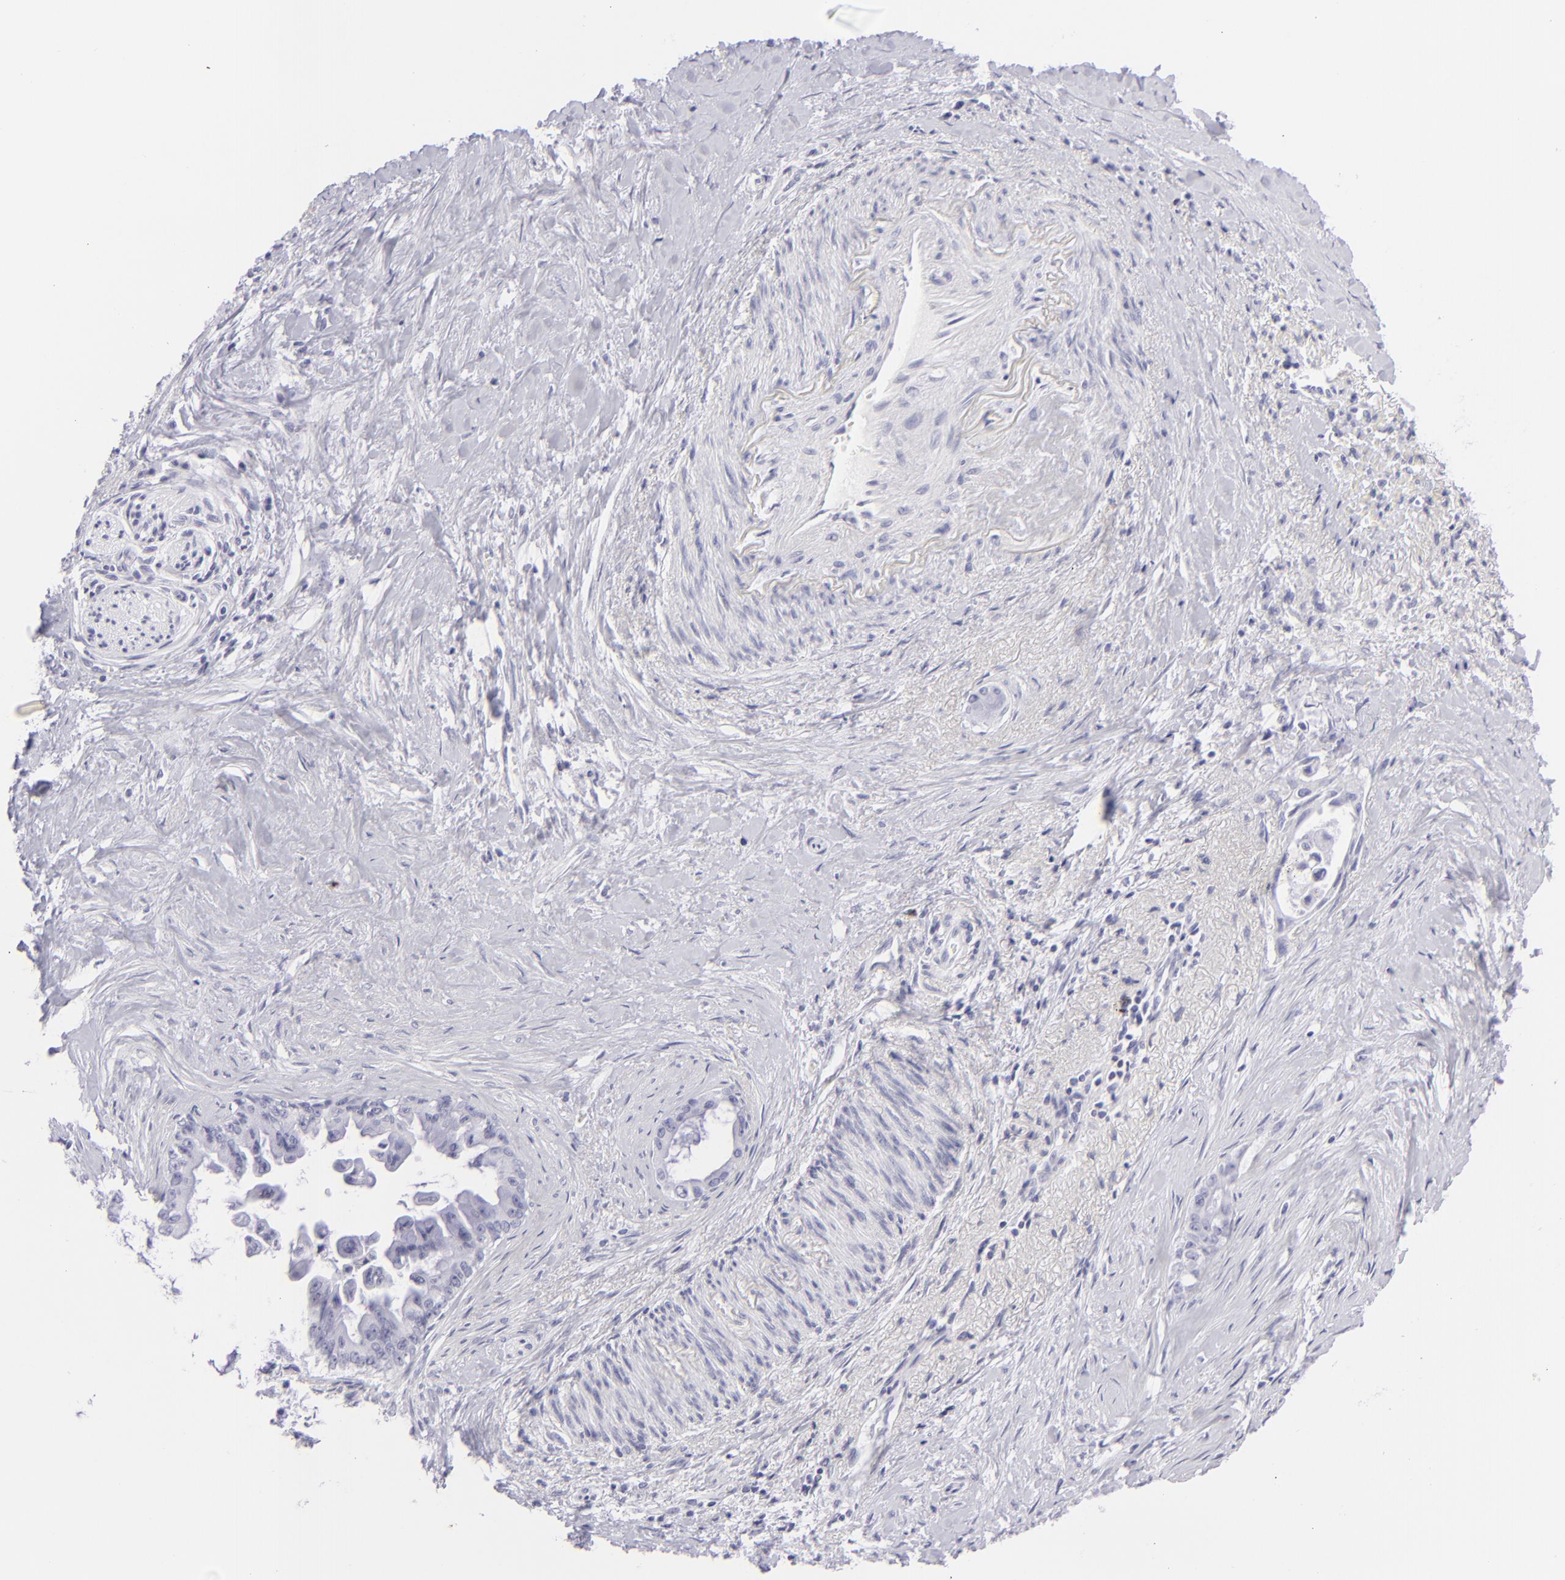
{"staining": {"intensity": "negative", "quantity": "none", "location": "none"}, "tissue": "pancreatic cancer", "cell_type": "Tumor cells", "image_type": "cancer", "snomed": [{"axis": "morphology", "description": "Adenocarcinoma, NOS"}, {"axis": "topography", "description": "Pancreas"}], "caption": "Immunohistochemistry (IHC) histopathology image of human pancreatic cancer (adenocarcinoma) stained for a protein (brown), which exhibits no staining in tumor cells. Brightfield microscopy of immunohistochemistry stained with DAB (brown) and hematoxylin (blue), captured at high magnification.", "gene": "FCER2", "patient": {"sex": "male", "age": 59}}